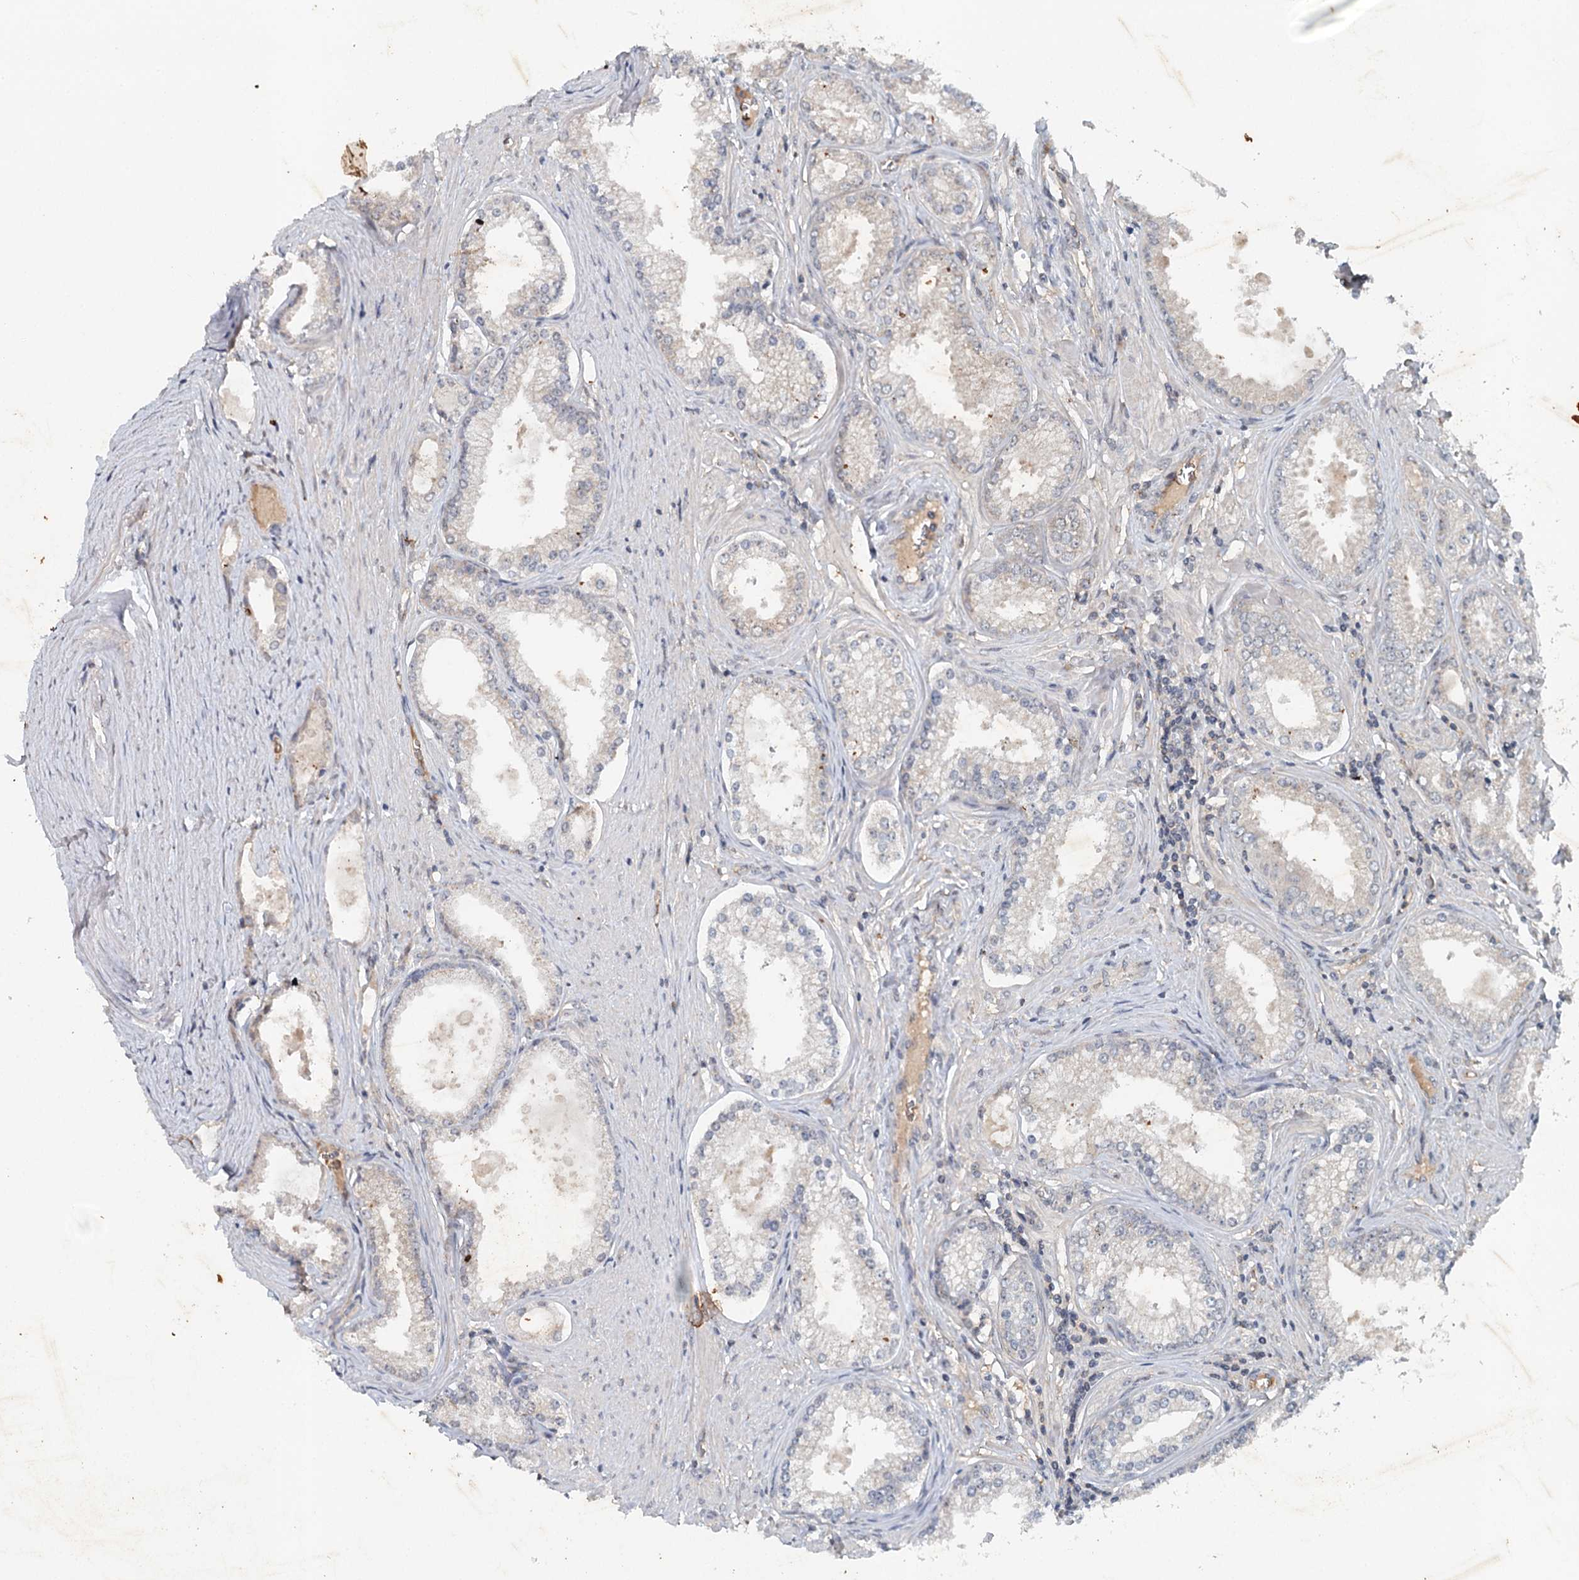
{"staining": {"intensity": "negative", "quantity": "none", "location": "none"}, "tissue": "prostate cancer", "cell_type": "Tumor cells", "image_type": "cancer", "snomed": [{"axis": "morphology", "description": "Adenocarcinoma, High grade"}, {"axis": "topography", "description": "Prostate"}], "caption": "This is an IHC photomicrograph of human adenocarcinoma (high-grade) (prostate). There is no staining in tumor cells.", "gene": "SYNPO", "patient": {"sex": "male", "age": 68}}